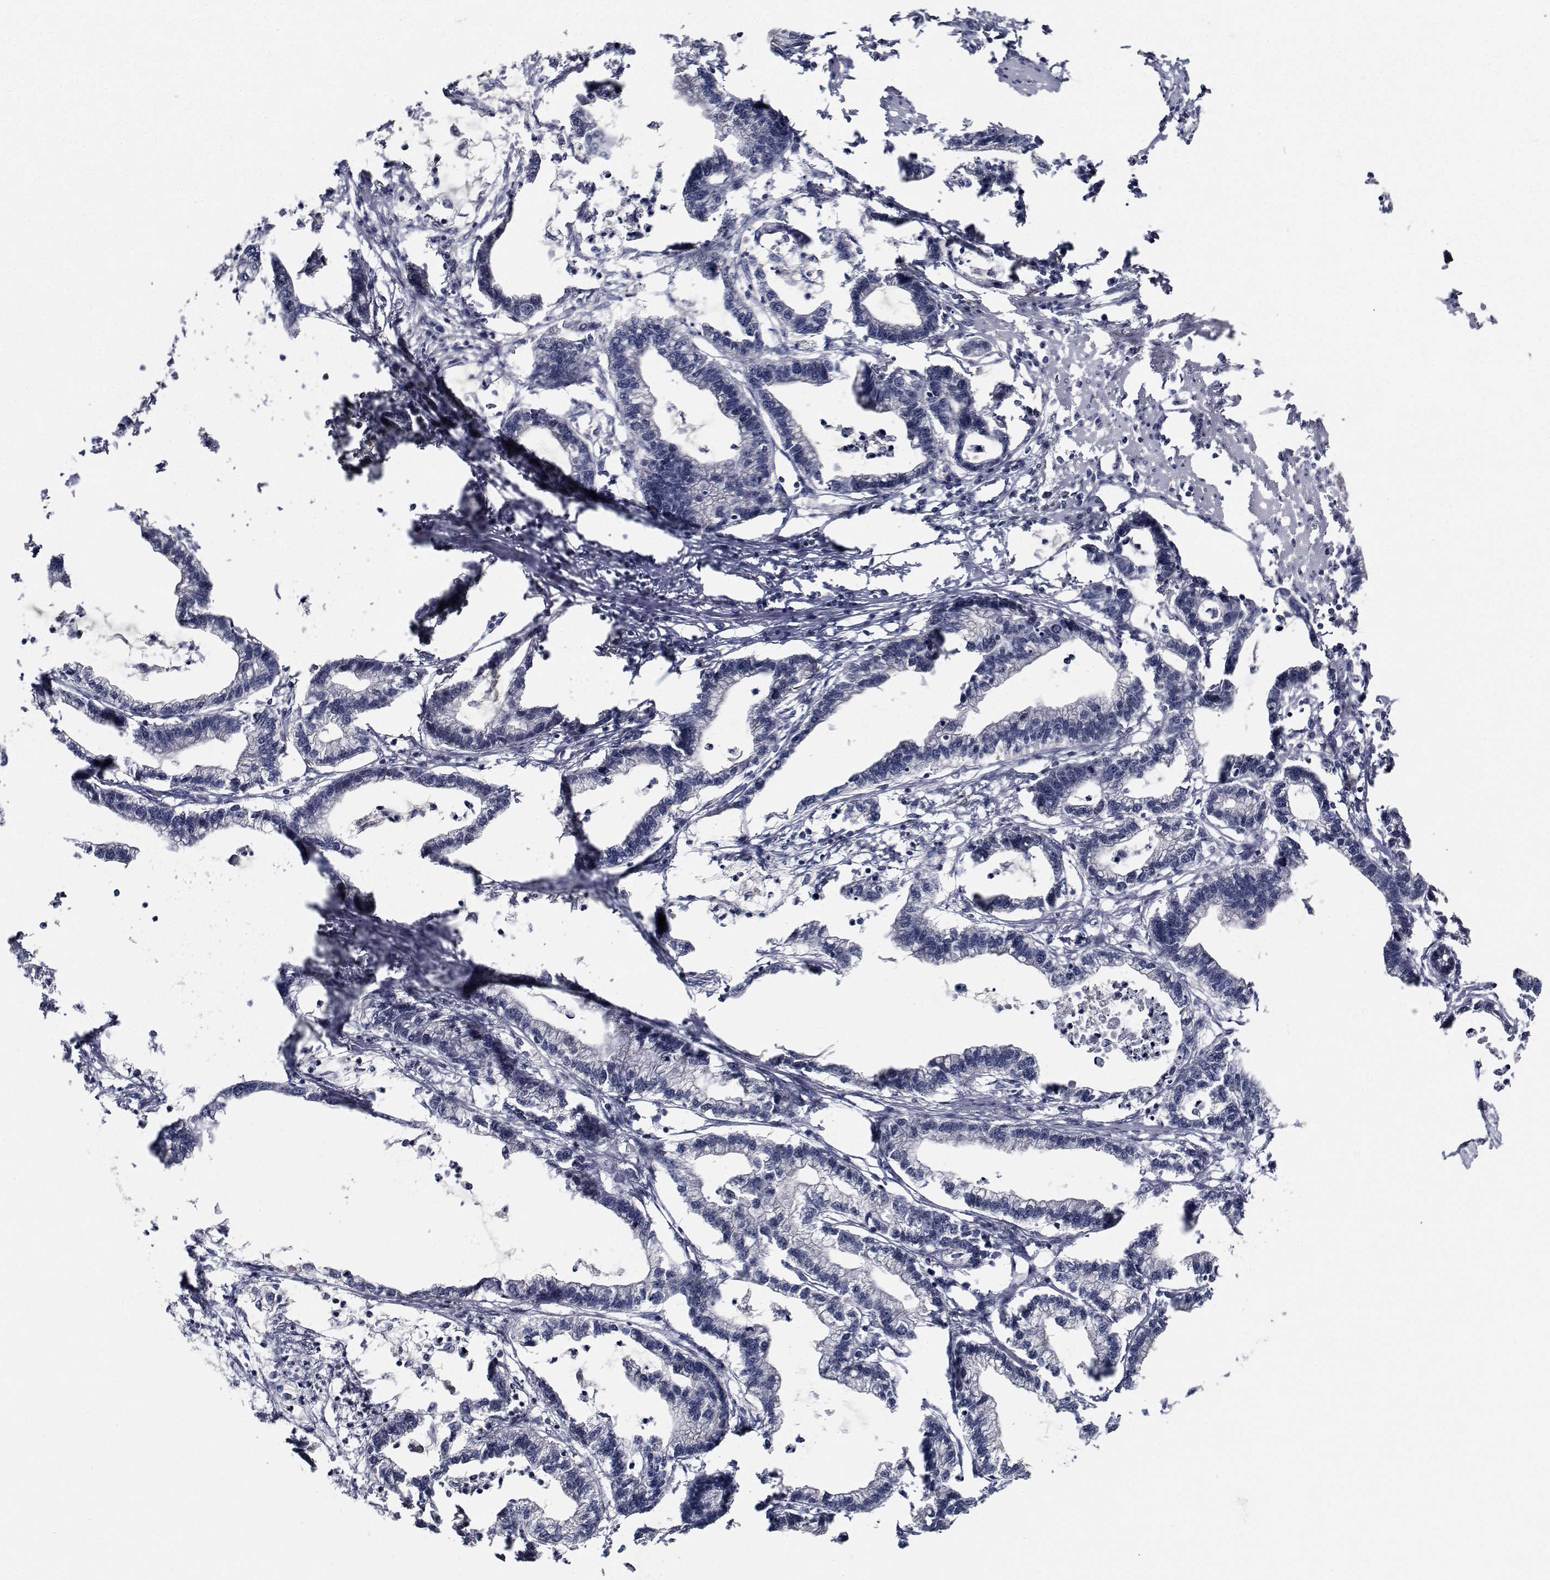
{"staining": {"intensity": "negative", "quantity": "none", "location": "none"}, "tissue": "stomach cancer", "cell_type": "Tumor cells", "image_type": "cancer", "snomed": [{"axis": "morphology", "description": "Adenocarcinoma, NOS"}, {"axis": "topography", "description": "Stomach"}], "caption": "This image is of stomach adenocarcinoma stained with immunohistochemistry (IHC) to label a protein in brown with the nuclei are counter-stained blue. There is no staining in tumor cells.", "gene": "NVL", "patient": {"sex": "male", "age": 83}}